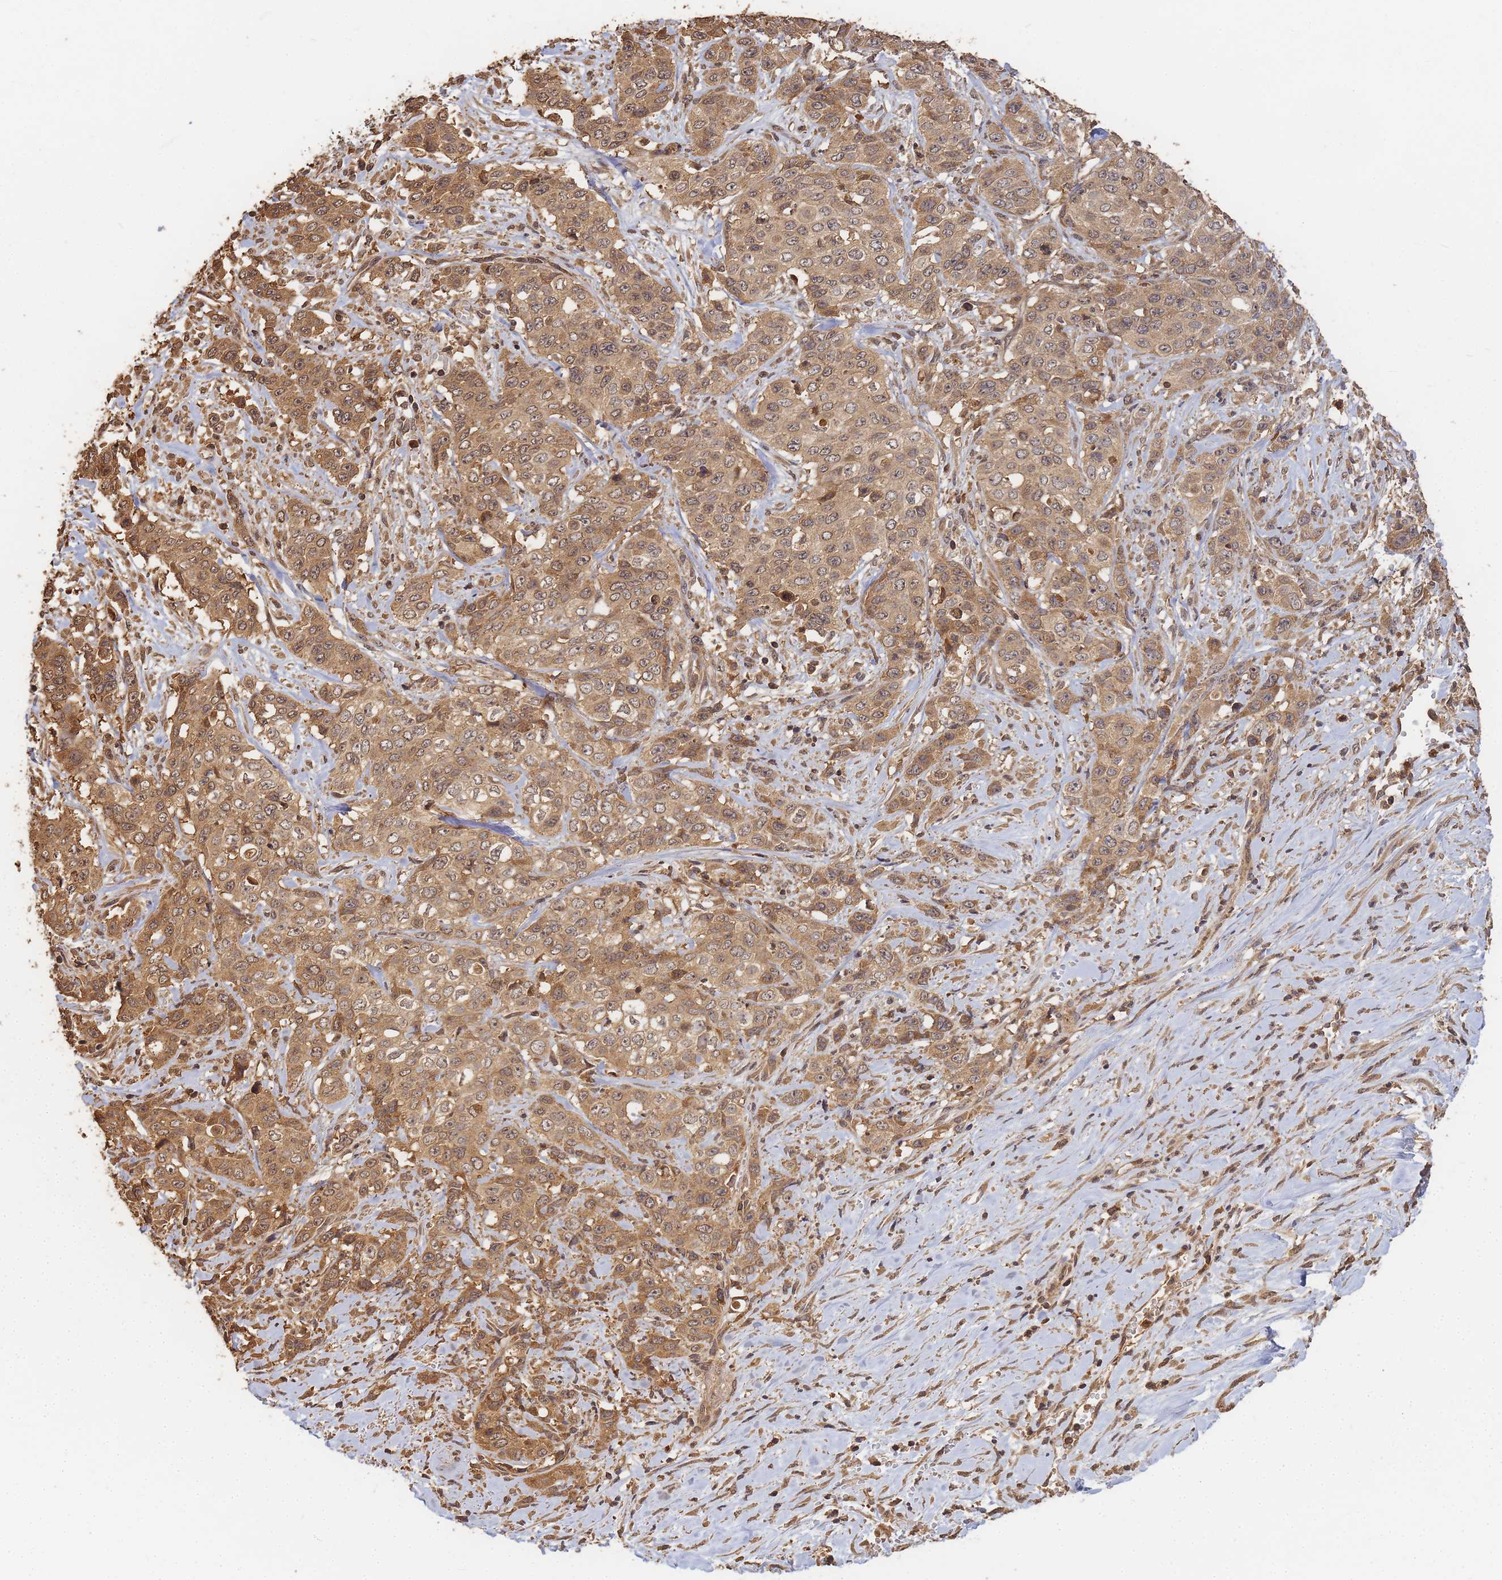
{"staining": {"intensity": "moderate", "quantity": ">75%", "location": "cytoplasmic/membranous,nuclear"}, "tissue": "stomach cancer", "cell_type": "Tumor cells", "image_type": "cancer", "snomed": [{"axis": "morphology", "description": "Adenocarcinoma, NOS"}, {"axis": "topography", "description": "Stomach, upper"}], "caption": "An image of human stomach adenocarcinoma stained for a protein displays moderate cytoplasmic/membranous and nuclear brown staining in tumor cells.", "gene": "ALKBH1", "patient": {"sex": "male", "age": 62}}